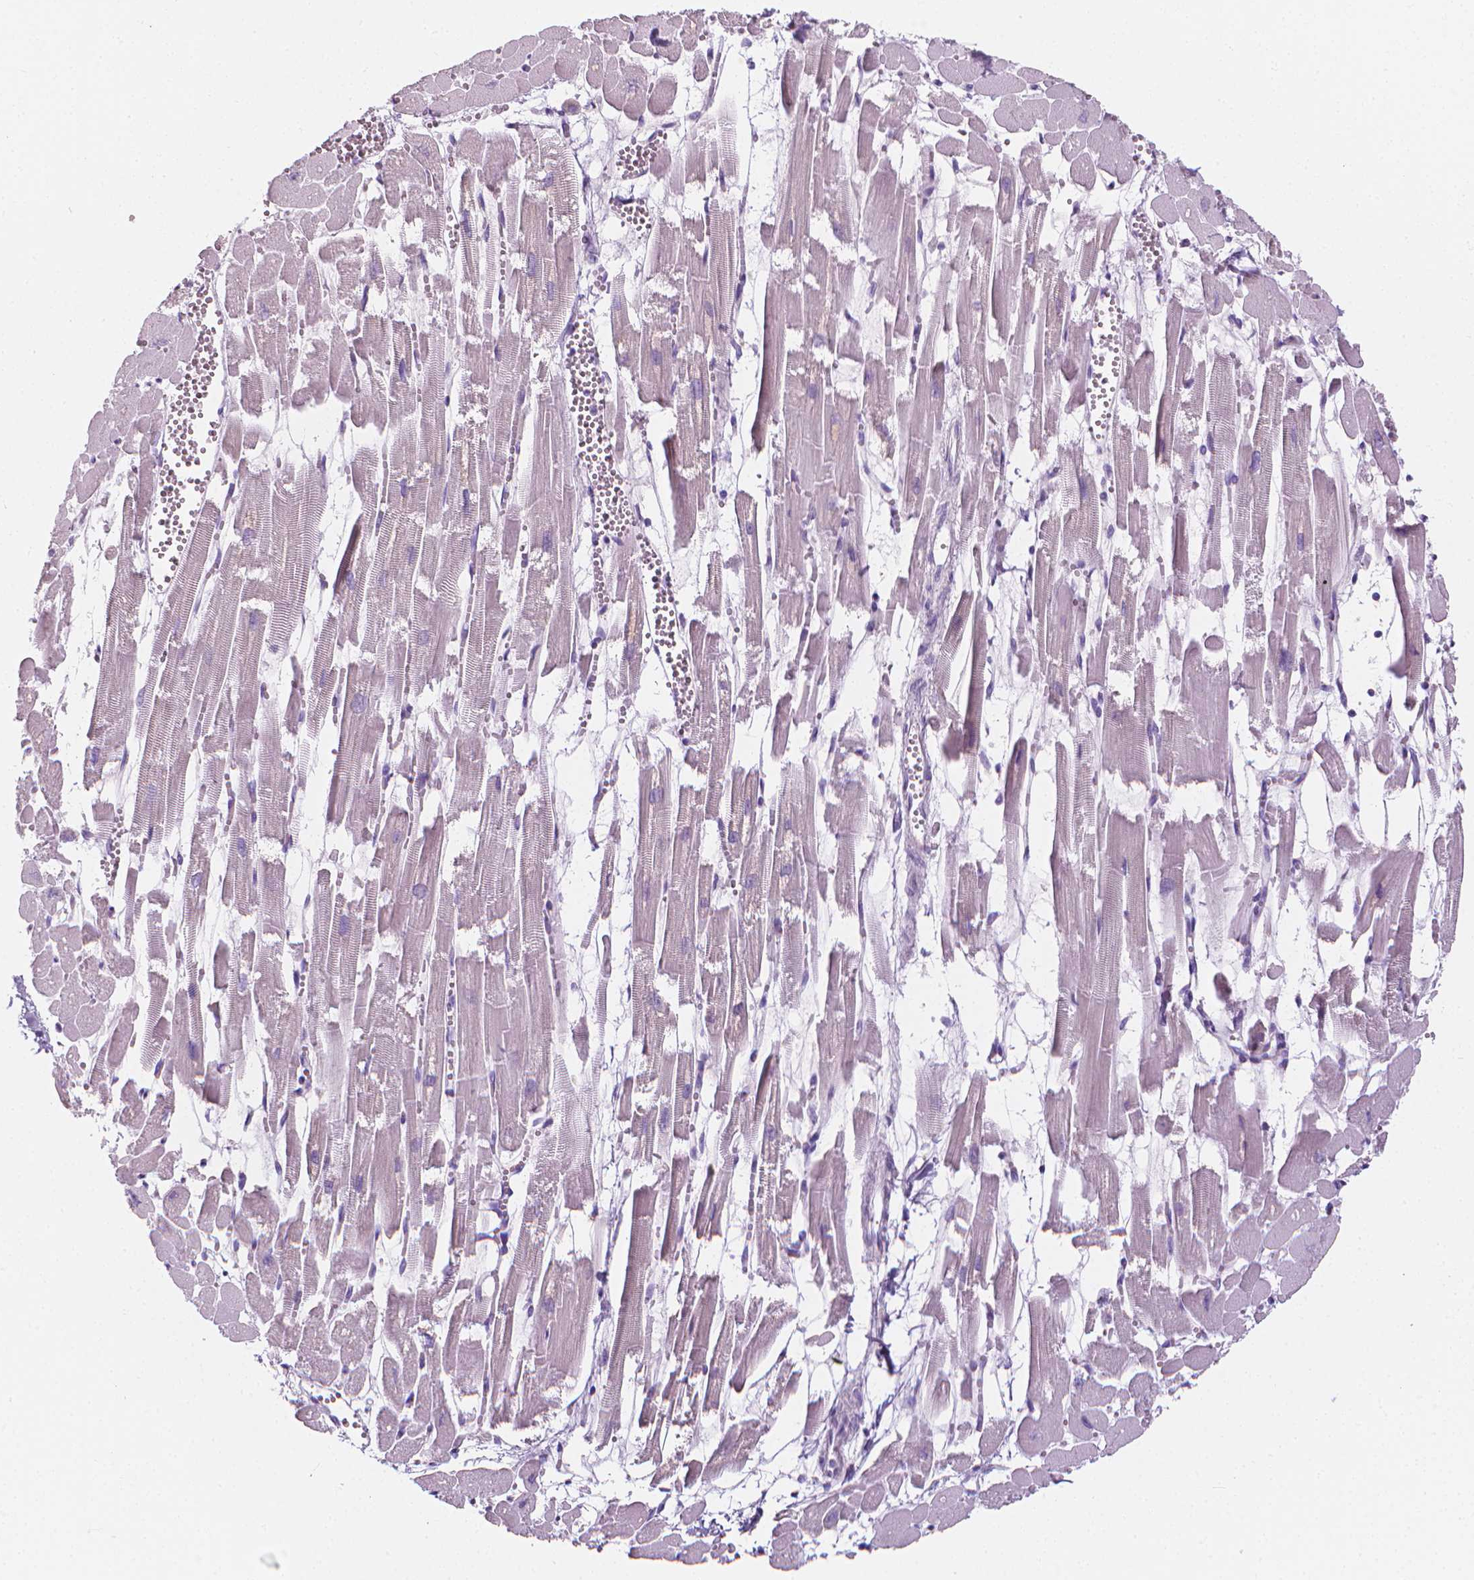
{"staining": {"intensity": "negative", "quantity": "none", "location": "none"}, "tissue": "heart muscle", "cell_type": "Cardiomyocytes", "image_type": "normal", "snomed": [{"axis": "morphology", "description": "Normal tissue, NOS"}, {"axis": "topography", "description": "Heart"}], "caption": "The immunohistochemistry (IHC) micrograph has no significant staining in cardiomyocytes of heart muscle.", "gene": "DCAF8L1", "patient": {"sex": "female", "age": 52}}